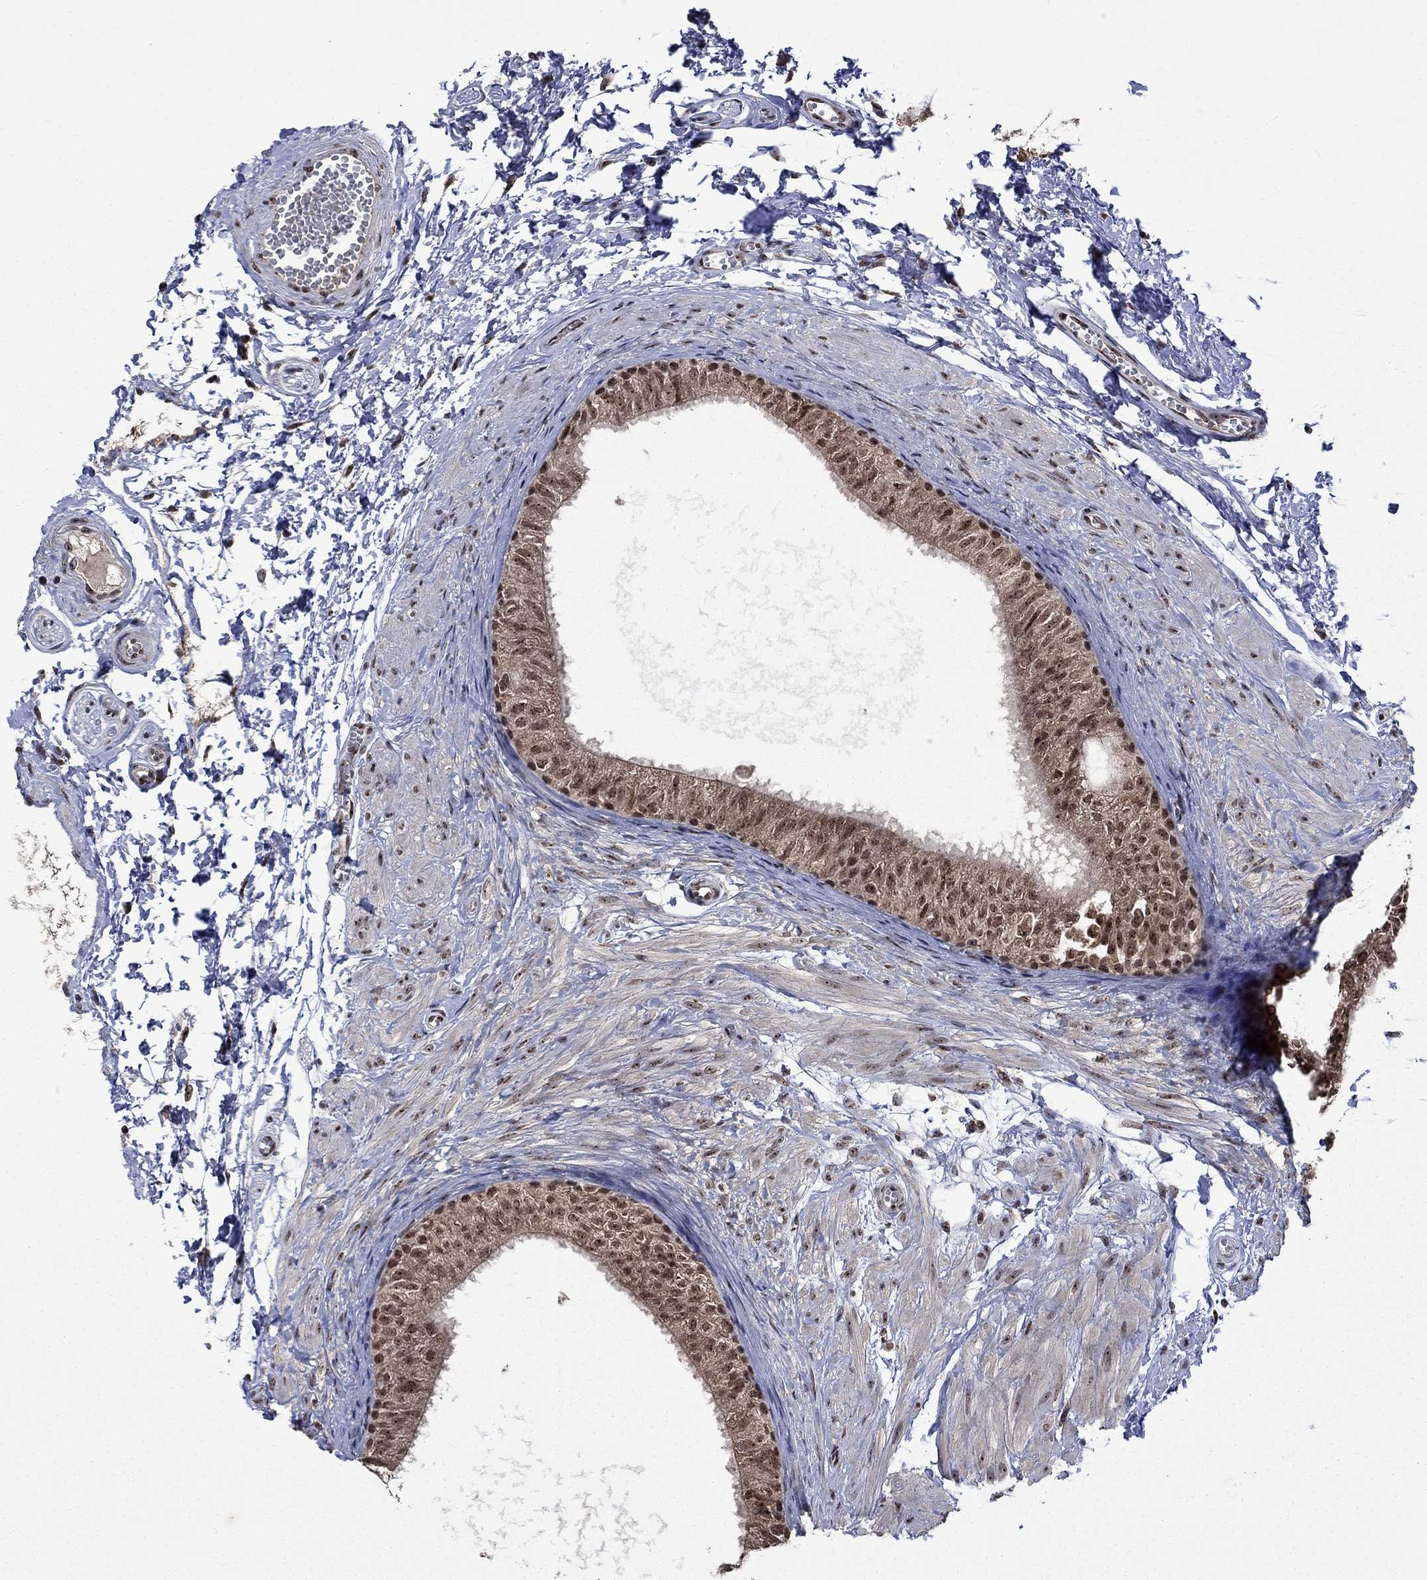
{"staining": {"intensity": "moderate", "quantity": "<25%", "location": "cytoplasmic/membranous,nuclear"}, "tissue": "epididymis", "cell_type": "Glandular cells", "image_type": "normal", "snomed": [{"axis": "morphology", "description": "Normal tissue, NOS"}, {"axis": "topography", "description": "Epididymis"}], "caption": "Immunohistochemistry of benign human epididymis exhibits low levels of moderate cytoplasmic/membranous,nuclear positivity in about <25% of glandular cells.", "gene": "FBLL1", "patient": {"sex": "male", "age": 22}}